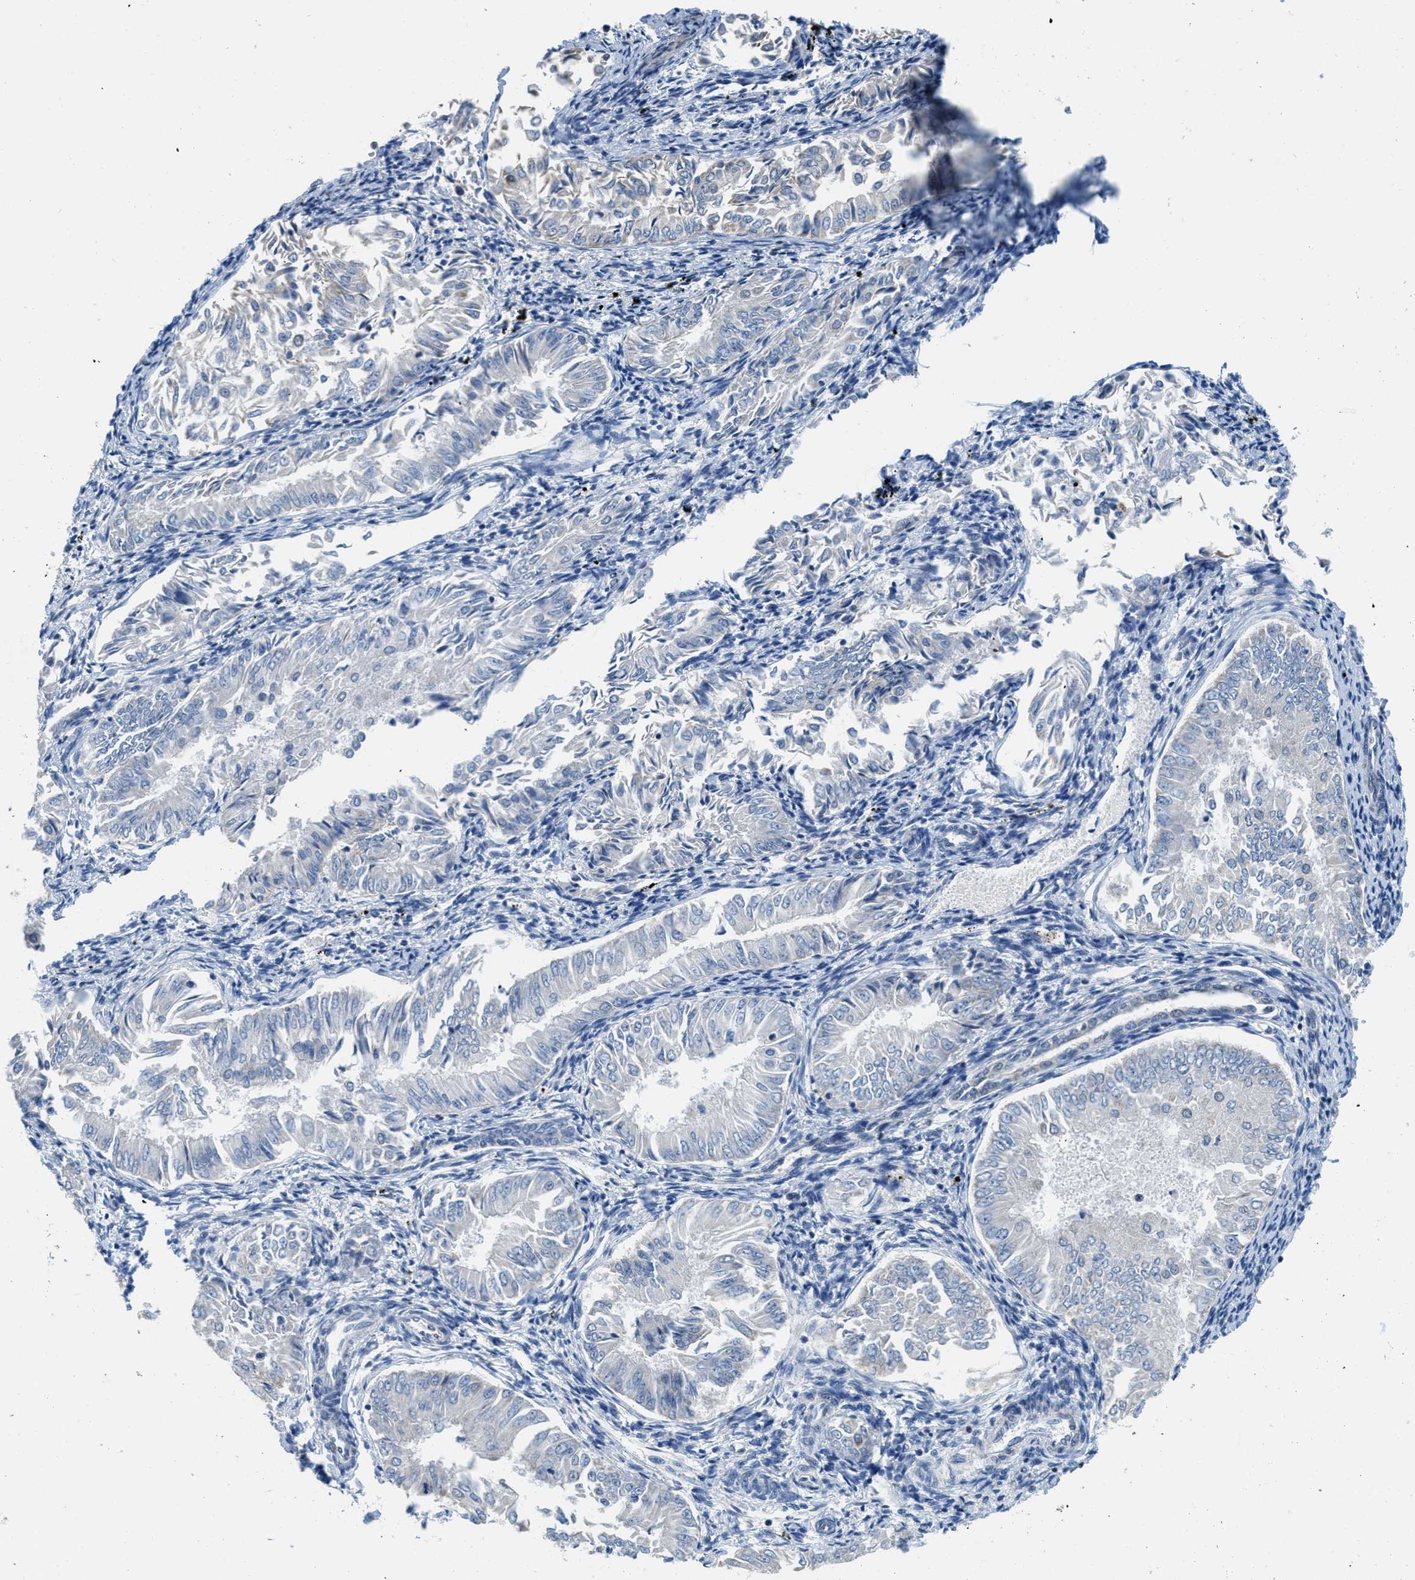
{"staining": {"intensity": "negative", "quantity": "none", "location": "none"}, "tissue": "endometrial cancer", "cell_type": "Tumor cells", "image_type": "cancer", "snomed": [{"axis": "morphology", "description": "Adenocarcinoma, NOS"}, {"axis": "topography", "description": "Endometrium"}], "caption": "DAB immunohistochemical staining of endometrial cancer demonstrates no significant staining in tumor cells.", "gene": "TOMM70", "patient": {"sex": "female", "age": 53}}